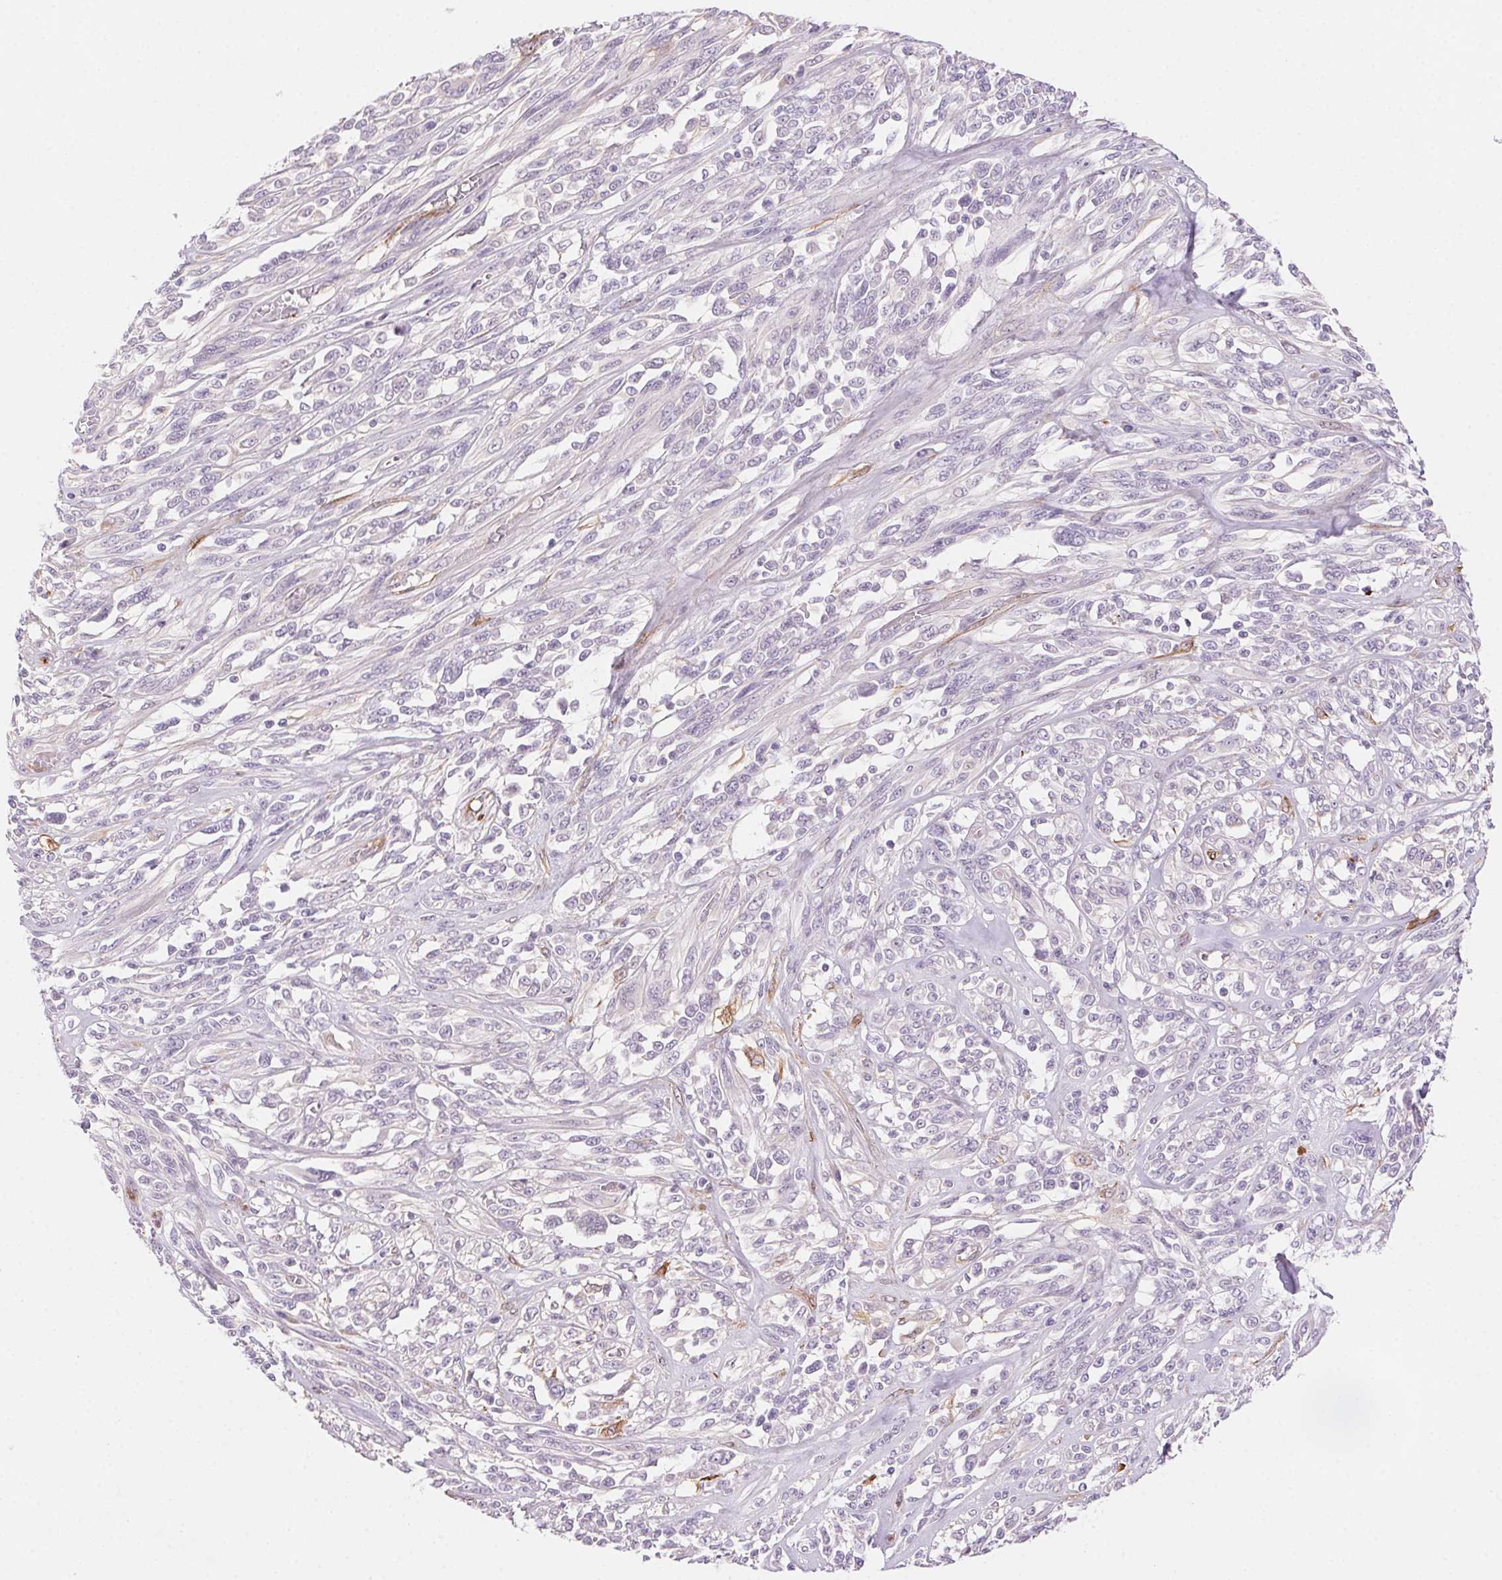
{"staining": {"intensity": "negative", "quantity": "none", "location": "none"}, "tissue": "melanoma", "cell_type": "Tumor cells", "image_type": "cancer", "snomed": [{"axis": "morphology", "description": "Malignant melanoma, NOS"}, {"axis": "topography", "description": "Skin"}], "caption": "IHC of melanoma exhibits no expression in tumor cells. Brightfield microscopy of IHC stained with DAB (3,3'-diaminobenzidine) (brown) and hematoxylin (blue), captured at high magnification.", "gene": "GPX8", "patient": {"sex": "female", "age": 91}}